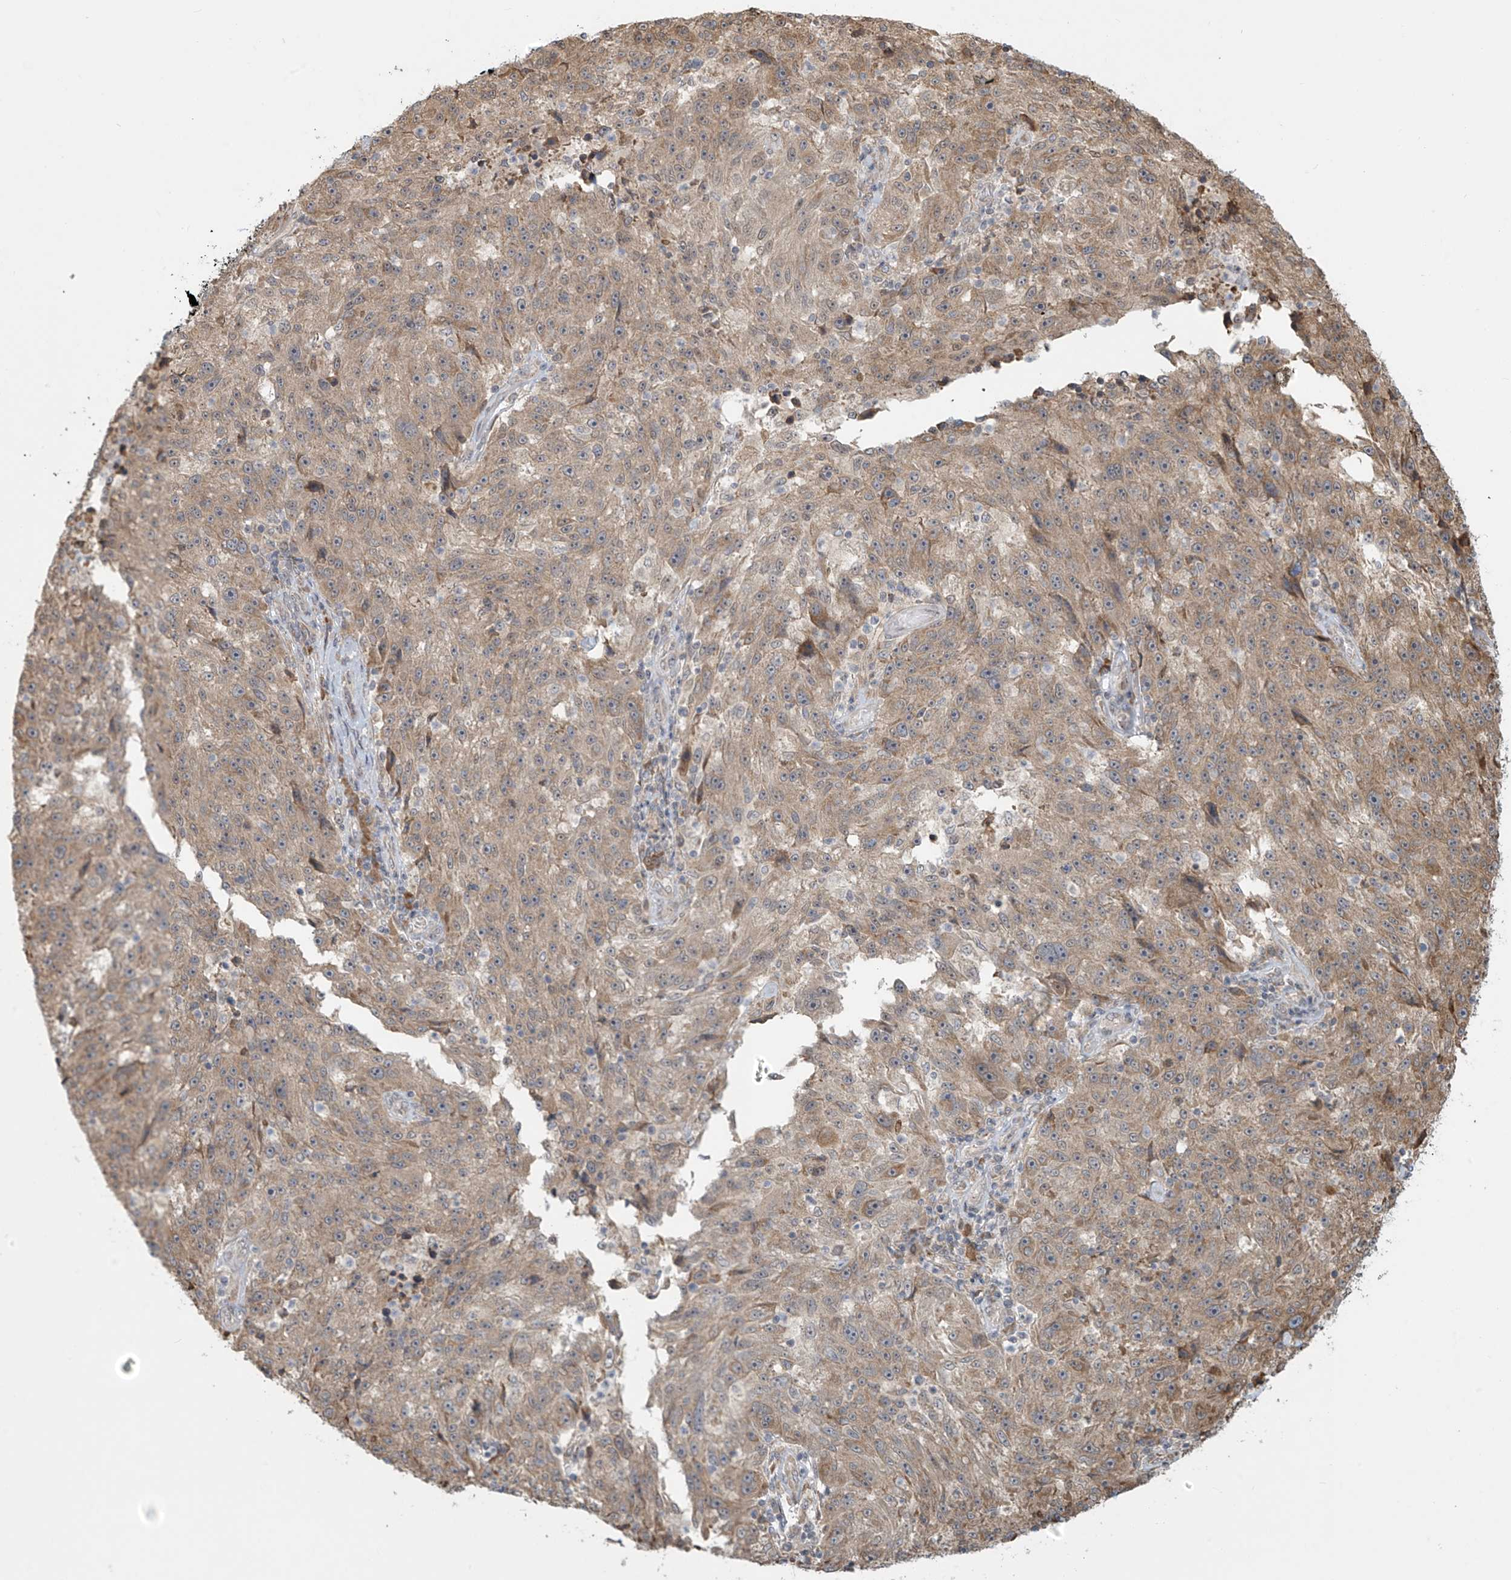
{"staining": {"intensity": "weak", "quantity": ">75%", "location": "cytoplasmic/membranous"}, "tissue": "melanoma", "cell_type": "Tumor cells", "image_type": "cancer", "snomed": [{"axis": "morphology", "description": "Malignant melanoma, NOS"}, {"axis": "topography", "description": "Skin"}], "caption": "About >75% of tumor cells in melanoma exhibit weak cytoplasmic/membranous protein positivity as visualized by brown immunohistochemical staining.", "gene": "PLEKHM3", "patient": {"sex": "male", "age": 53}}